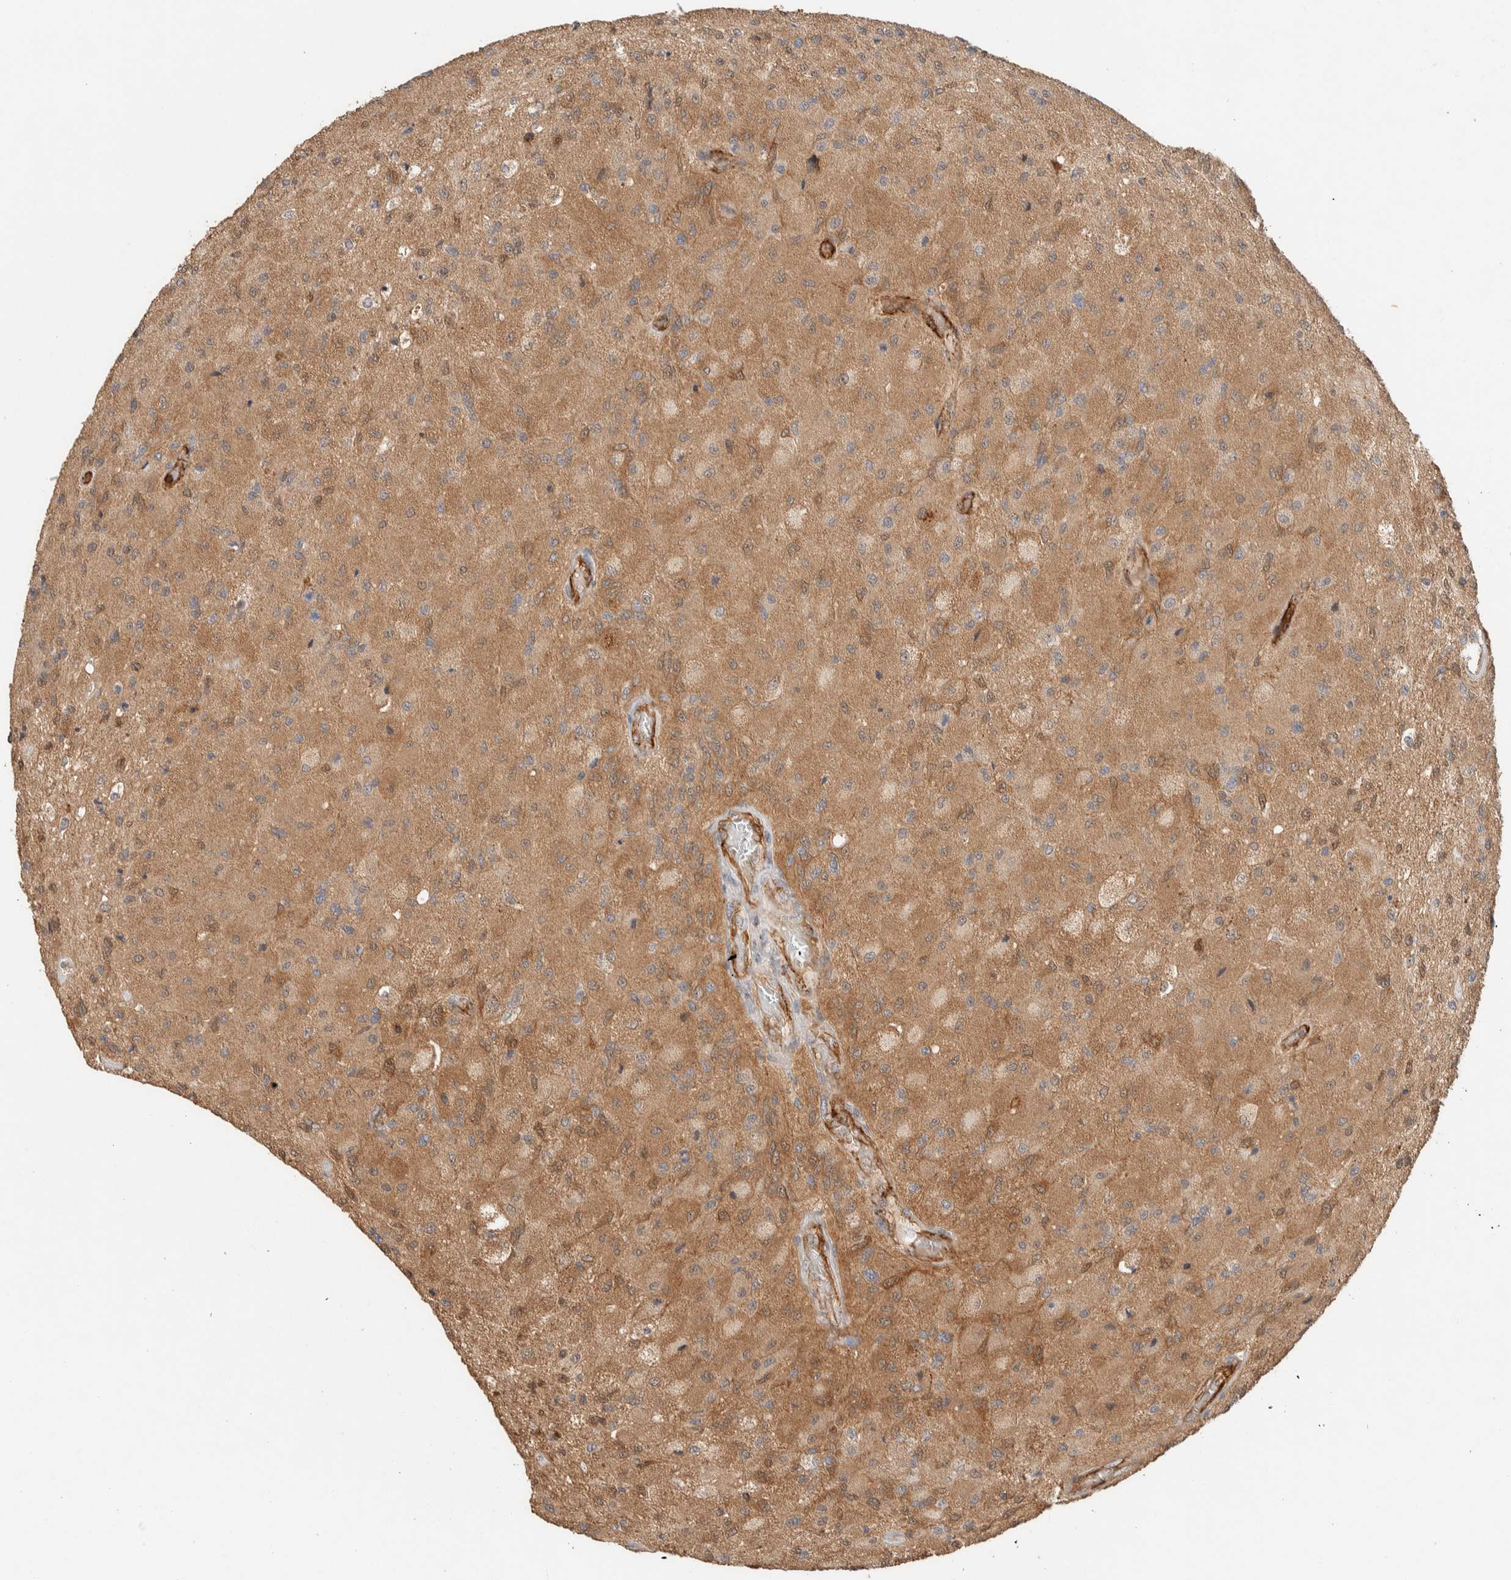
{"staining": {"intensity": "moderate", "quantity": ">75%", "location": "cytoplasmic/membranous"}, "tissue": "glioma", "cell_type": "Tumor cells", "image_type": "cancer", "snomed": [{"axis": "morphology", "description": "Normal tissue, NOS"}, {"axis": "morphology", "description": "Glioma, malignant, High grade"}, {"axis": "topography", "description": "Cerebral cortex"}], "caption": "A high-resolution photomicrograph shows immunohistochemistry staining of high-grade glioma (malignant), which shows moderate cytoplasmic/membranous positivity in about >75% of tumor cells.", "gene": "ZNF567", "patient": {"sex": "male", "age": 77}}